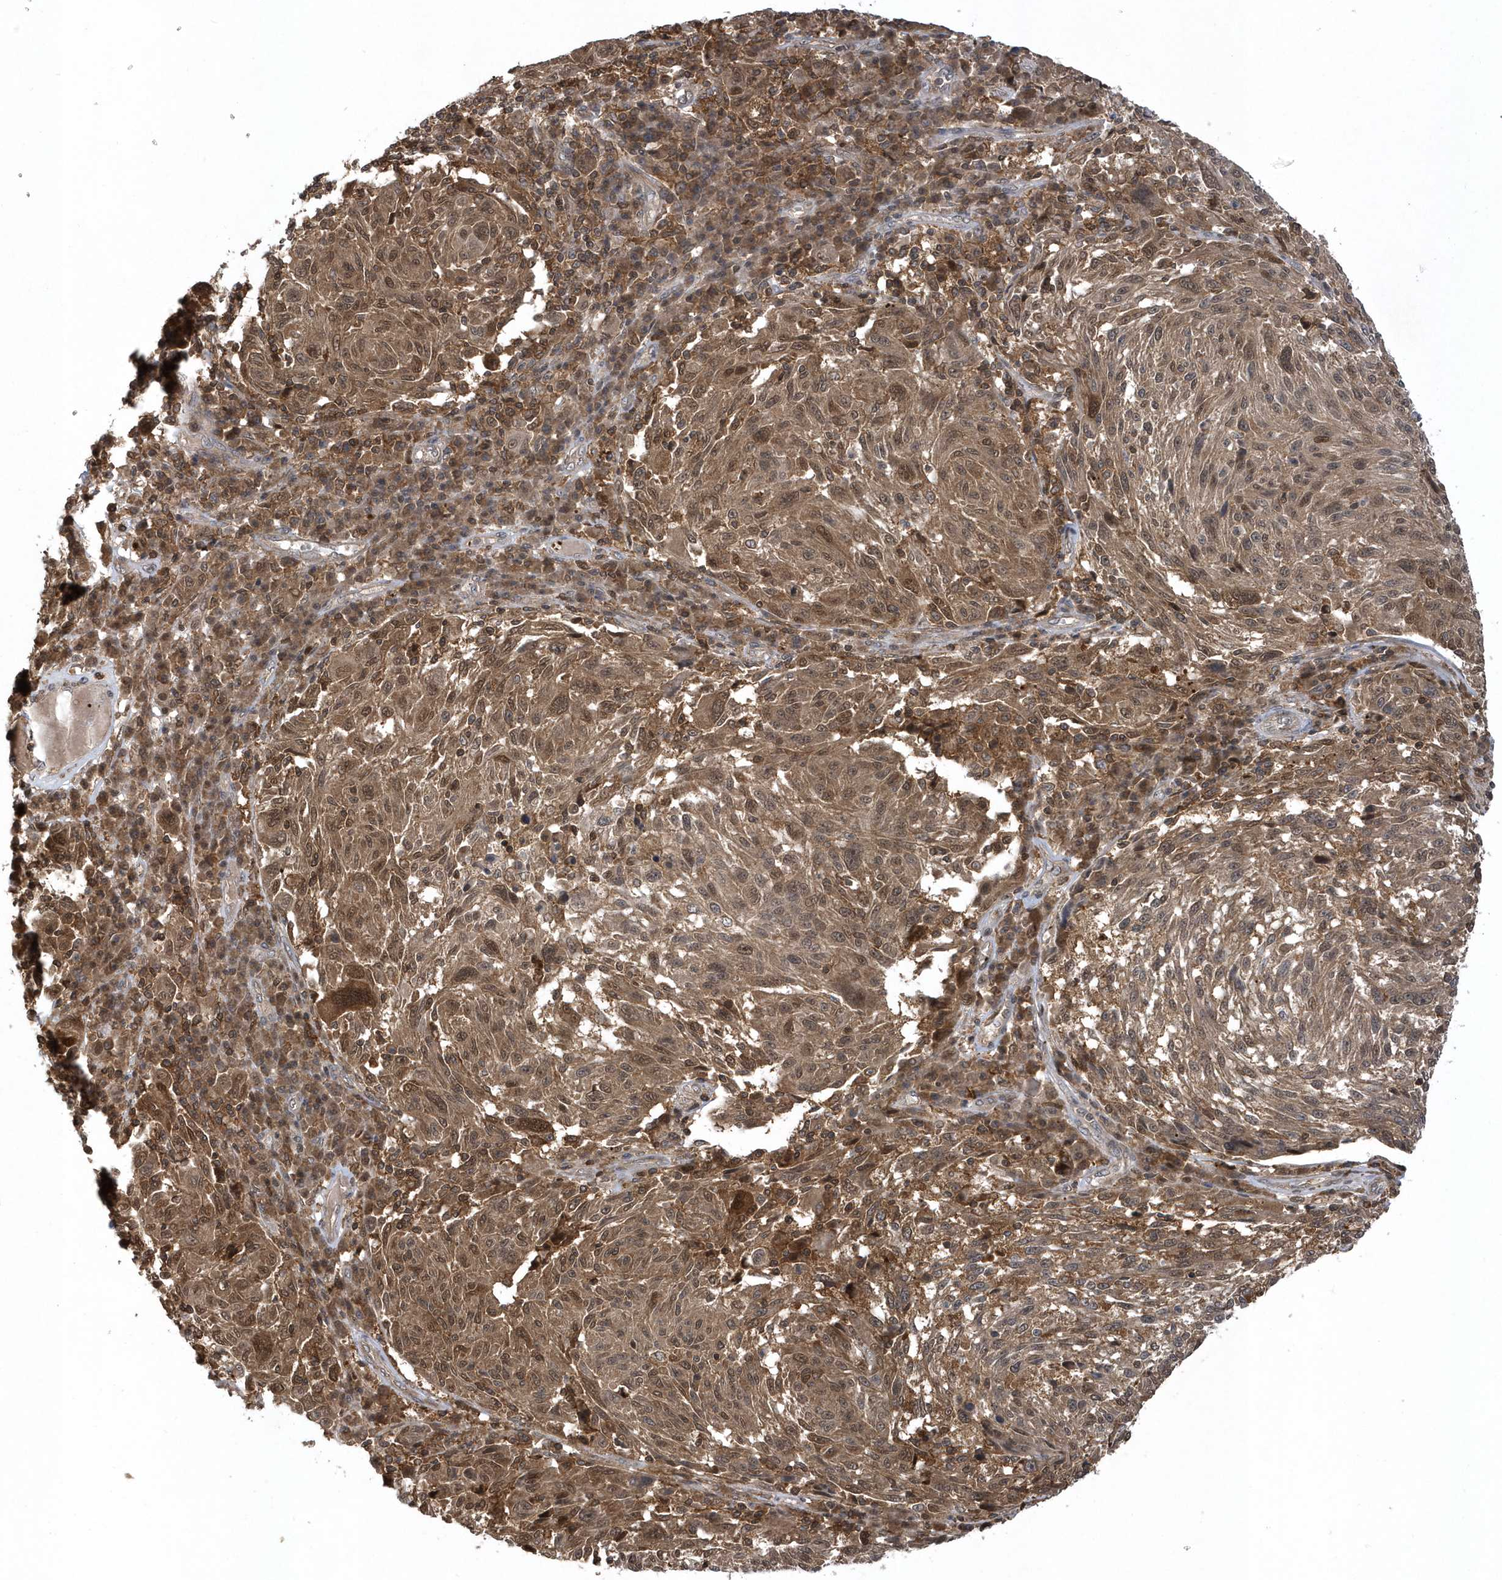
{"staining": {"intensity": "moderate", "quantity": ">75%", "location": "cytoplasmic/membranous,nuclear"}, "tissue": "melanoma", "cell_type": "Tumor cells", "image_type": "cancer", "snomed": [{"axis": "morphology", "description": "Malignant melanoma, NOS"}, {"axis": "topography", "description": "Skin"}], "caption": "DAB immunohistochemical staining of human melanoma shows moderate cytoplasmic/membranous and nuclear protein staining in approximately >75% of tumor cells.", "gene": "ACYP1", "patient": {"sex": "male", "age": 53}}